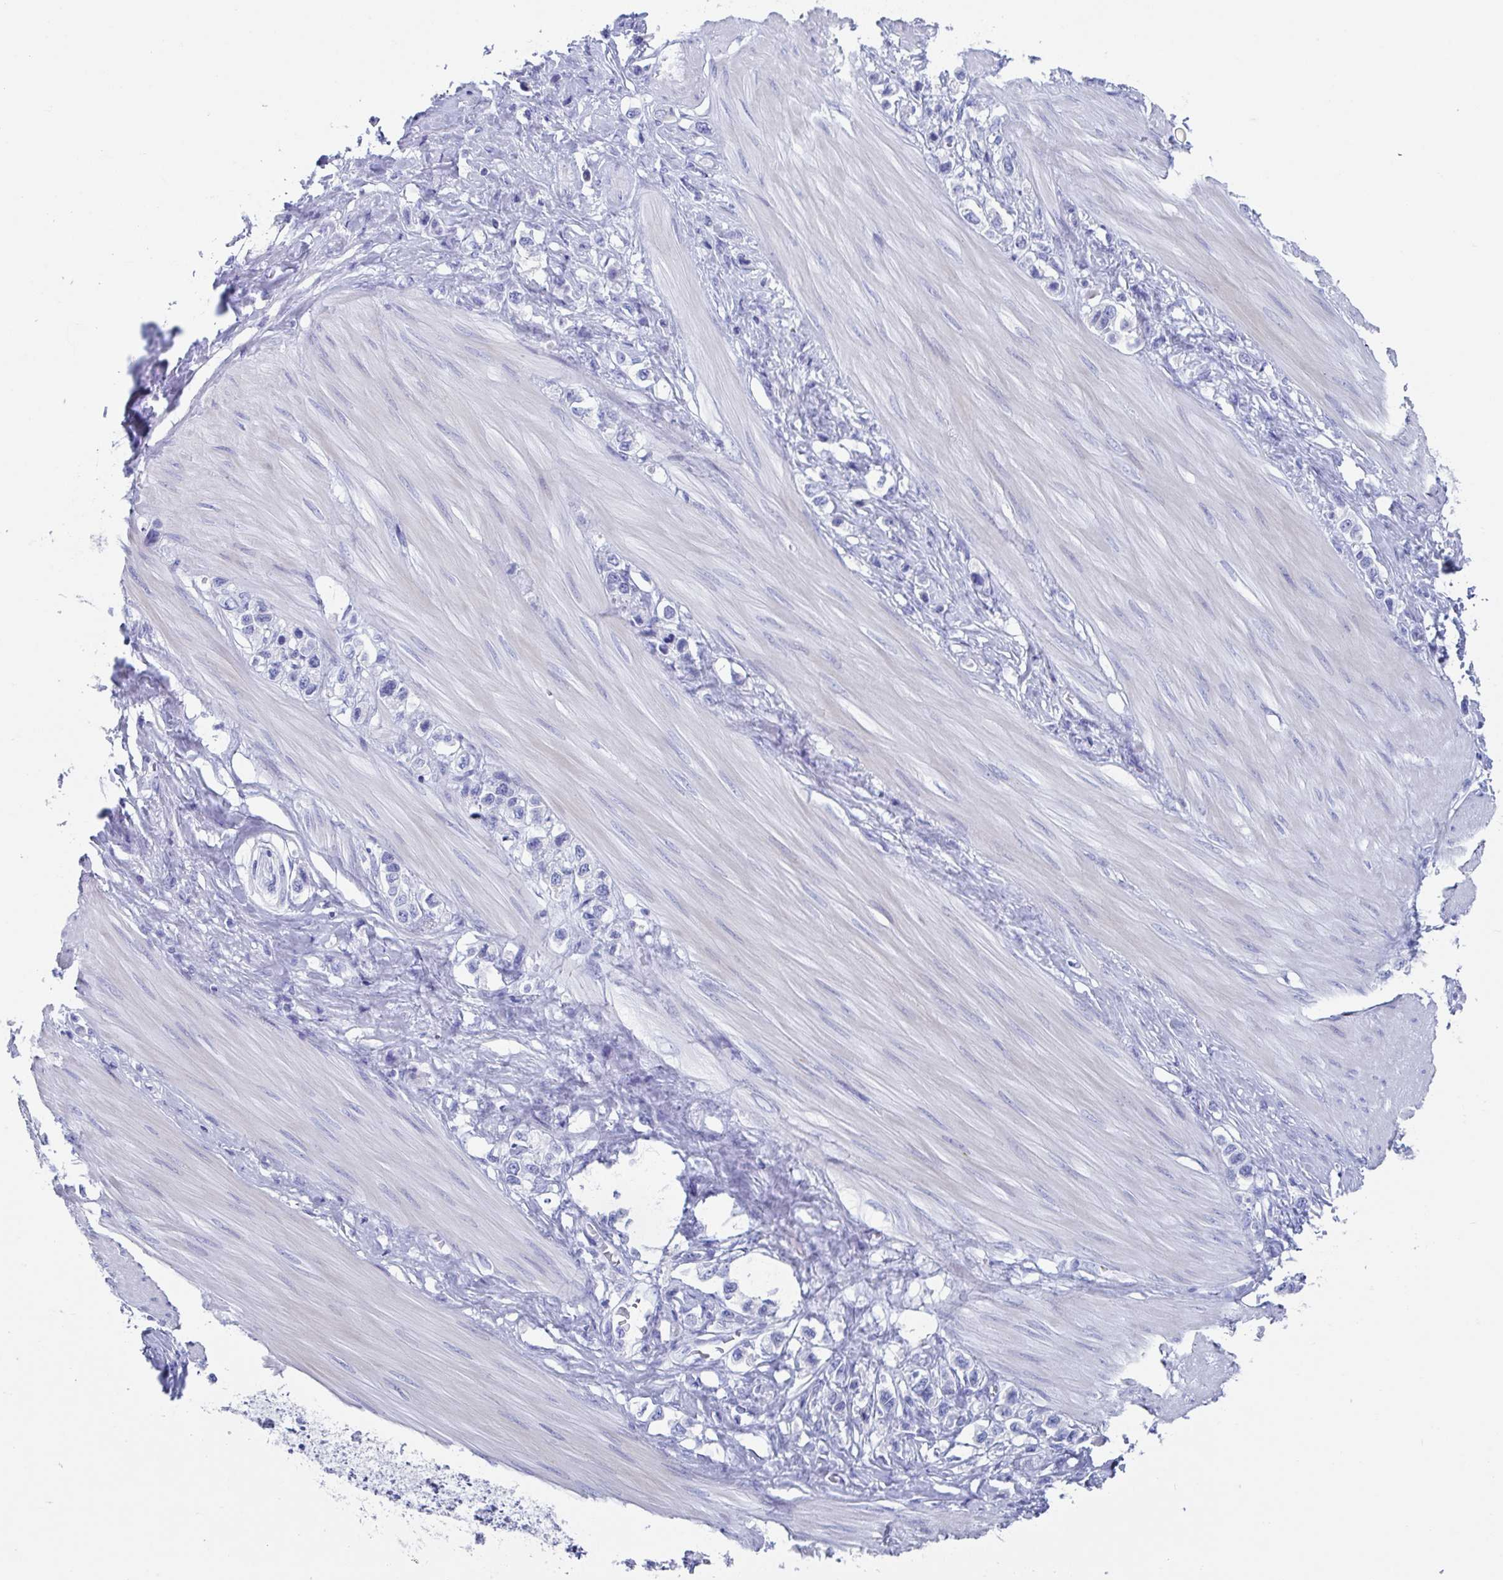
{"staining": {"intensity": "negative", "quantity": "none", "location": "none"}, "tissue": "stomach cancer", "cell_type": "Tumor cells", "image_type": "cancer", "snomed": [{"axis": "morphology", "description": "Adenocarcinoma, NOS"}, {"axis": "topography", "description": "Stomach"}], "caption": "Stomach cancer (adenocarcinoma) was stained to show a protein in brown. There is no significant staining in tumor cells. (DAB (3,3'-diaminobenzidine) immunohistochemistry, high magnification).", "gene": "ZPBP", "patient": {"sex": "female", "age": 65}}